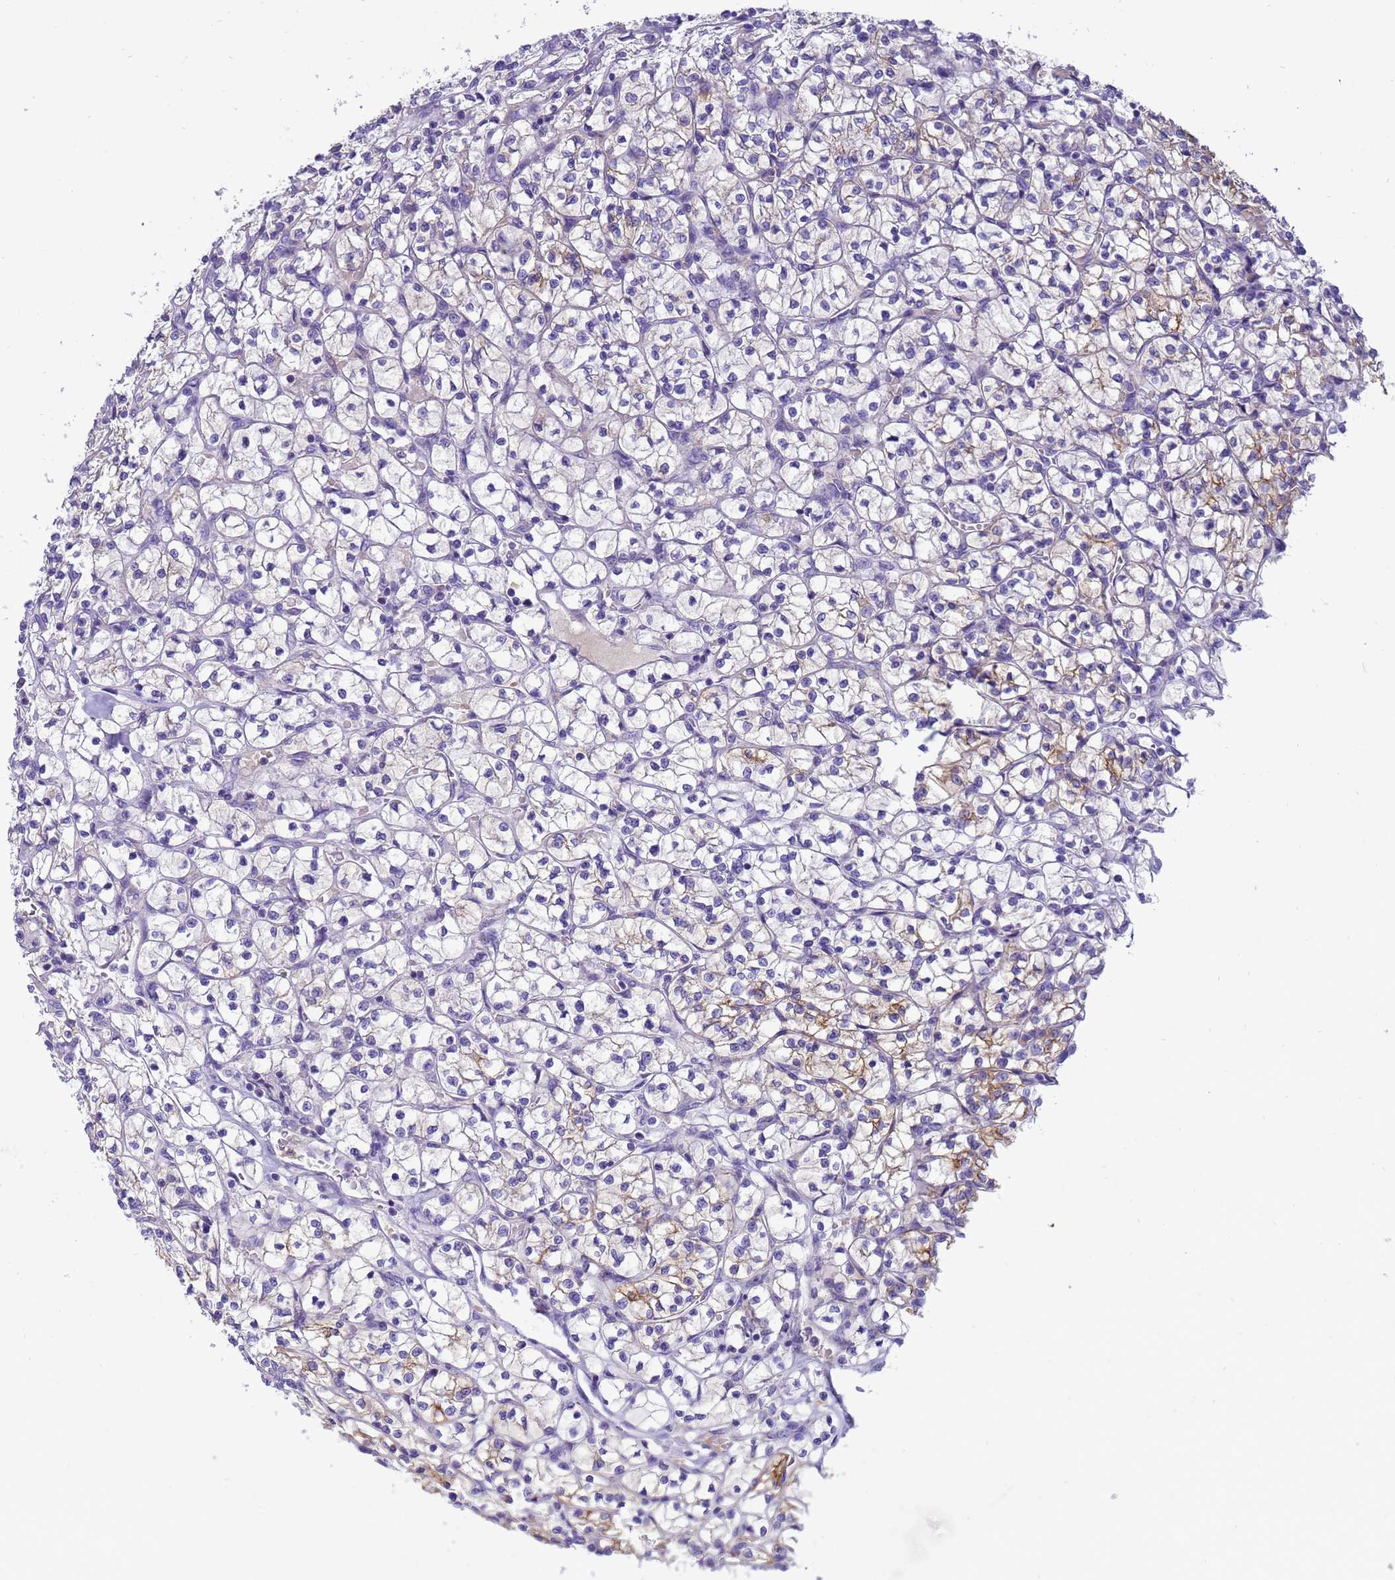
{"staining": {"intensity": "moderate", "quantity": "<25%", "location": "cytoplasmic/membranous"}, "tissue": "renal cancer", "cell_type": "Tumor cells", "image_type": "cancer", "snomed": [{"axis": "morphology", "description": "Adenocarcinoma, NOS"}, {"axis": "topography", "description": "Kidney"}], "caption": "A histopathology image of human renal cancer stained for a protein reveals moderate cytoplasmic/membranous brown staining in tumor cells.", "gene": "PIEZO2", "patient": {"sex": "female", "age": 64}}